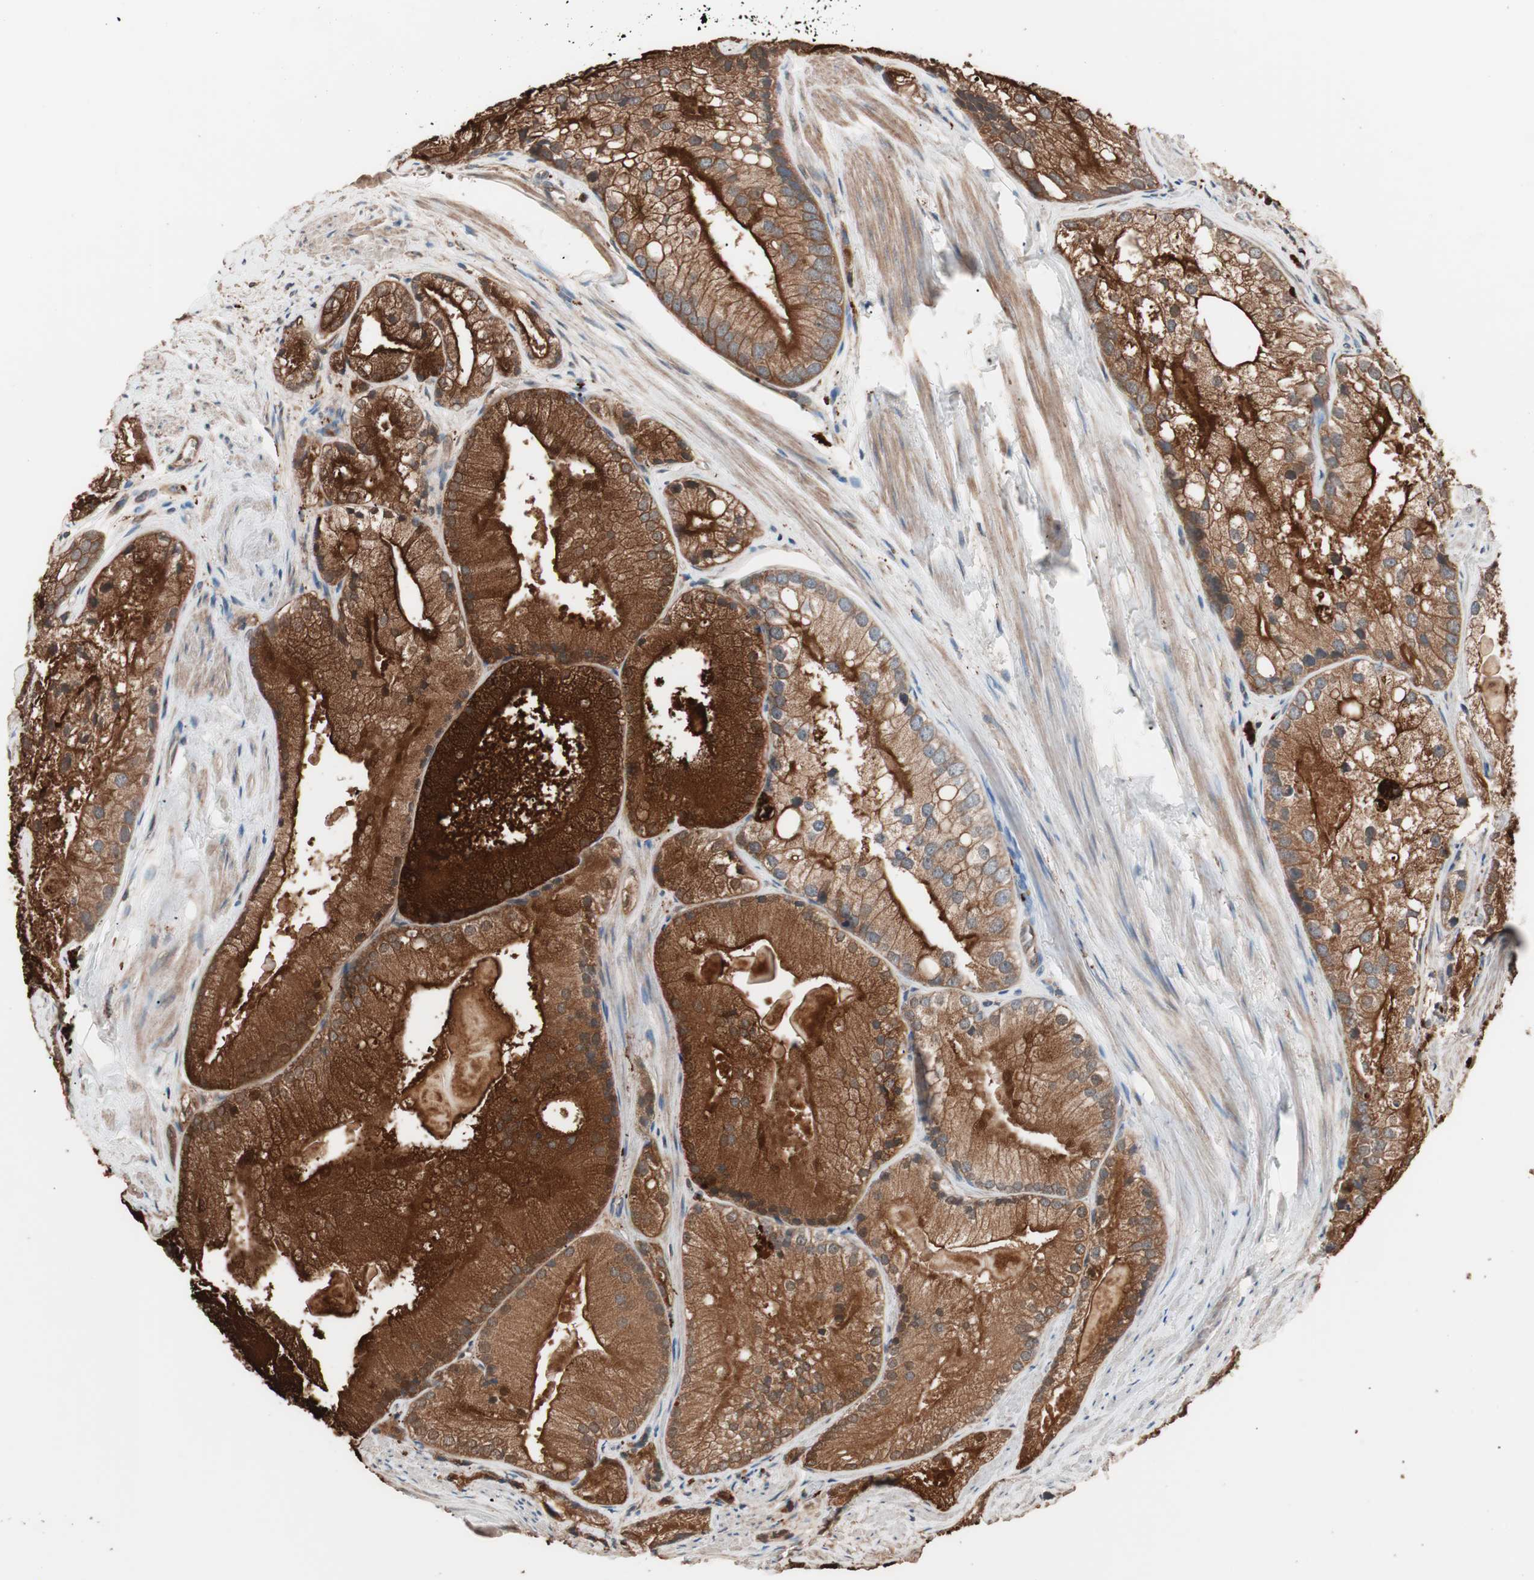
{"staining": {"intensity": "strong", "quantity": ">75%", "location": "cytoplasmic/membranous"}, "tissue": "prostate cancer", "cell_type": "Tumor cells", "image_type": "cancer", "snomed": [{"axis": "morphology", "description": "Adenocarcinoma, Low grade"}, {"axis": "topography", "description": "Prostate"}], "caption": "Protein positivity by IHC shows strong cytoplasmic/membranous staining in approximately >75% of tumor cells in adenocarcinoma (low-grade) (prostate). The staining is performed using DAB (3,3'-diaminobenzidine) brown chromogen to label protein expression. The nuclei are counter-stained blue using hematoxylin.", "gene": "CCT3", "patient": {"sex": "male", "age": 69}}